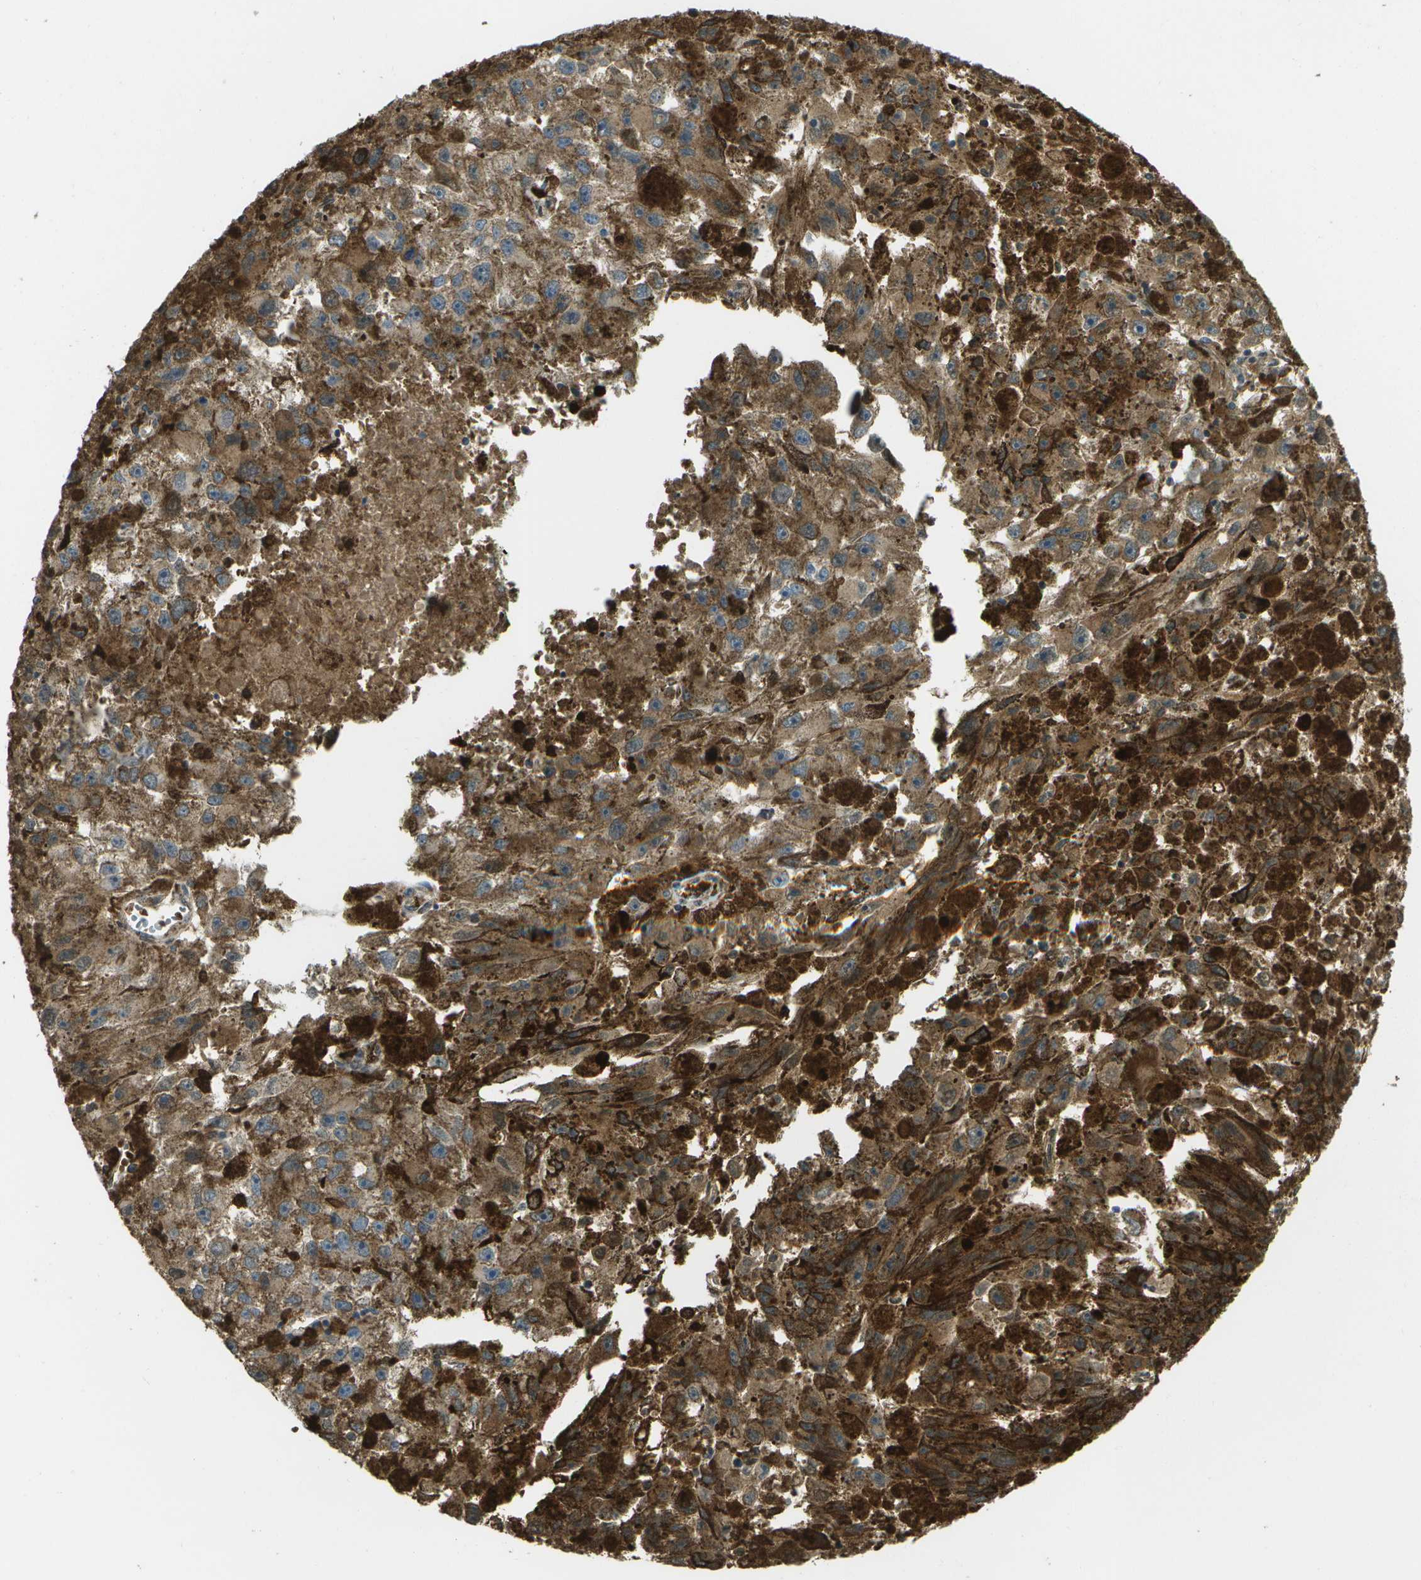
{"staining": {"intensity": "weak", "quantity": ">75%", "location": "cytoplasmic/membranous"}, "tissue": "melanoma", "cell_type": "Tumor cells", "image_type": "cancer", "snomed": [{"axis": "morphology", "description": "Malignant melanoma, NOS"}, {"axis": "topography", "description": "Skin"}], "caption": "Immunohistochemistry (IHC) of human malignant melanoma shows low levels of weak cytoplasmic/membranous positivity in approximately >75% of tumor cells.", "gene": "CACHD1", "patient": {"sex": "female", "age": 104}}